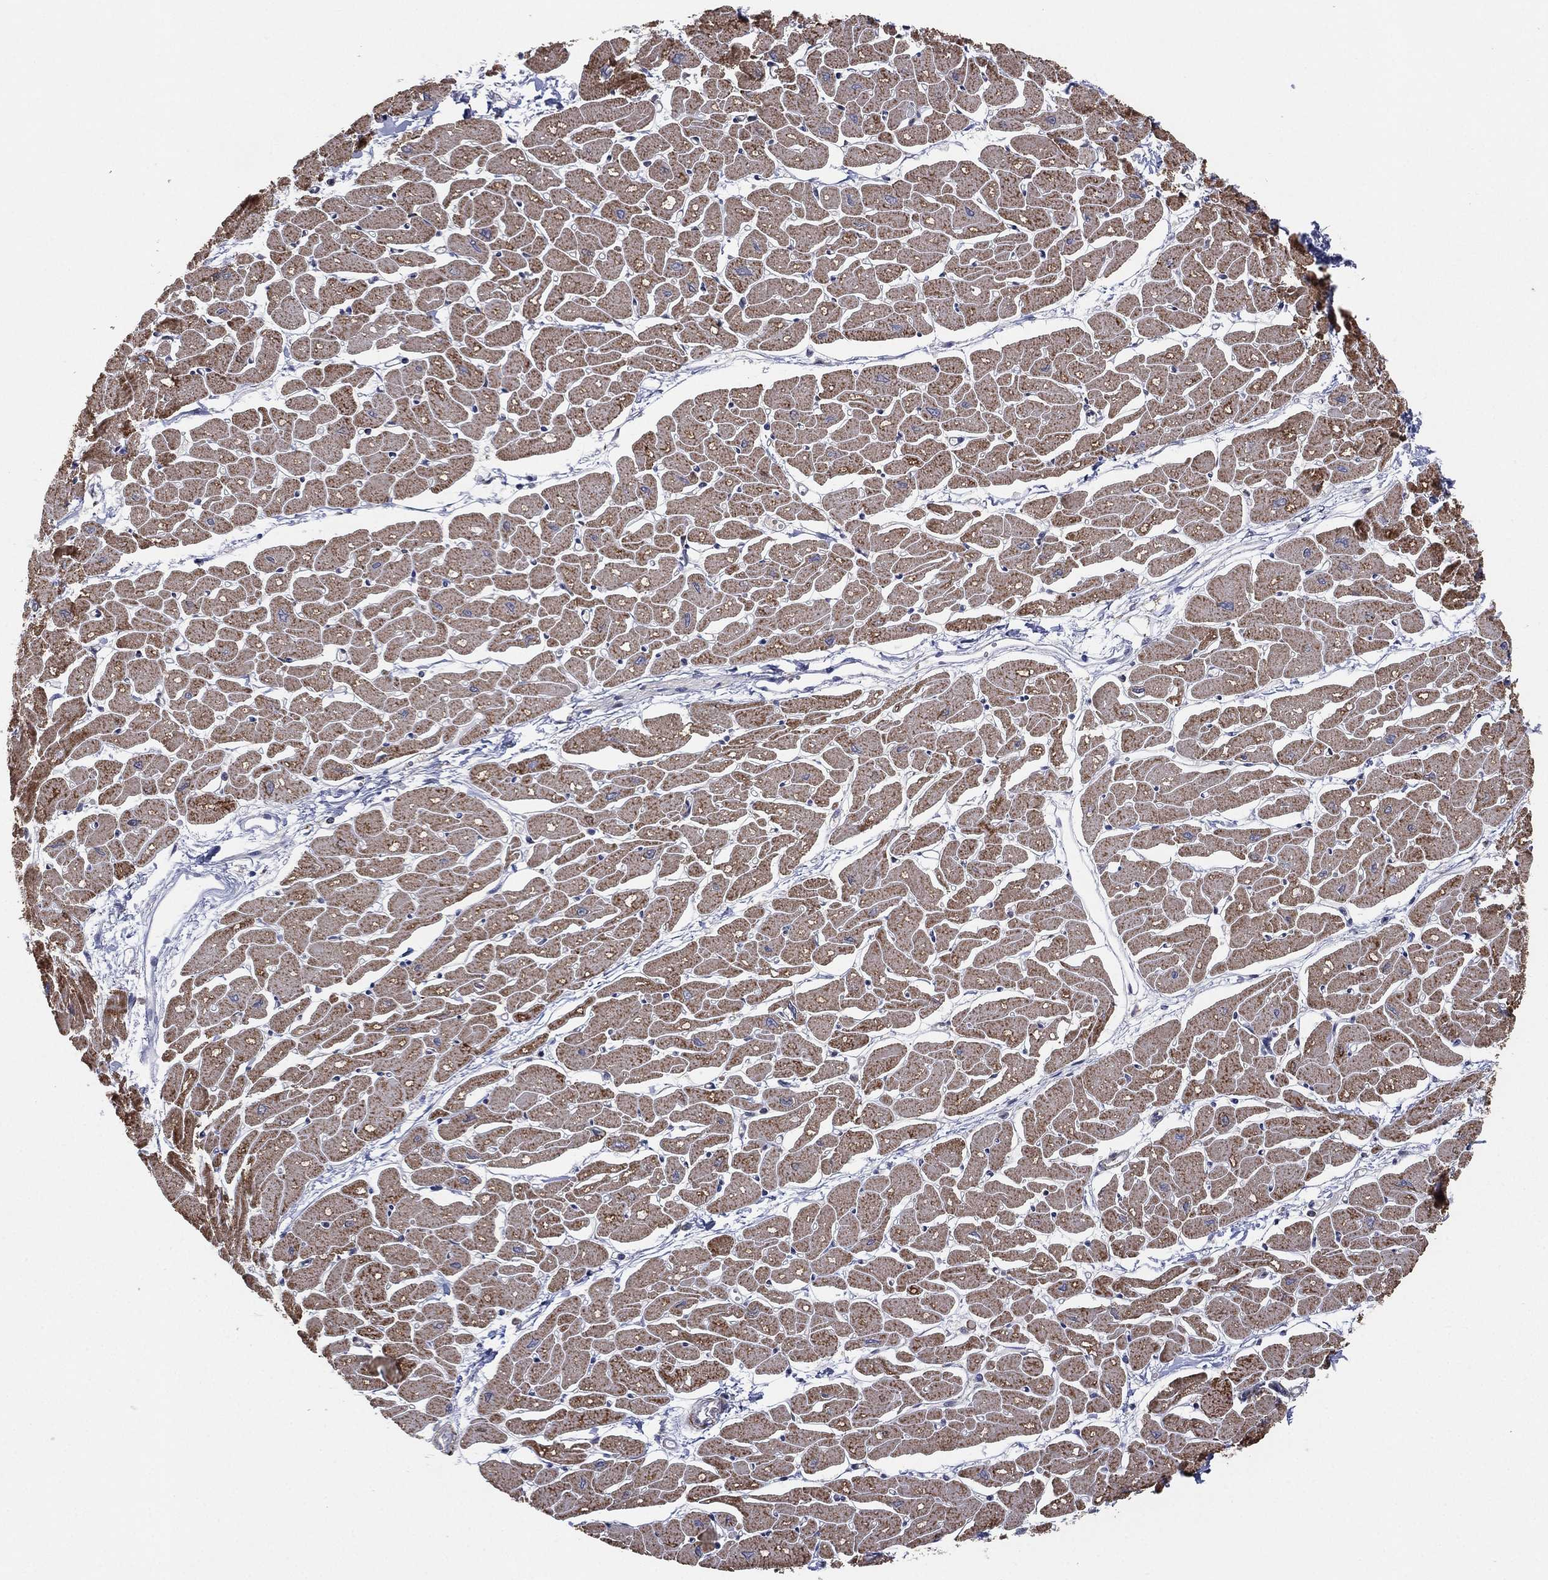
{"staining": {"intensity": "strong", "quantity": "25%-75%", "location": "cytoplasmic/membranous"}, "tissue": "heart muscle", "cell_type": "Cardiomyocytes", "image_type": "normal", "snomed": [{"axis": "morphology", "description": "Normal tissue, NOS"}, {"axis": "topography", "description": "Heart"}], "caption": "A photomicrograph of heart muscle stained for a protein displays strong cytoplasmic/membranous brown staining in cardiomyocytes. (DAB IHC, brown staining for protein, blue staining for nuclei).", "gene": "PSMG4", "patient": {"sex": "male", "age": 57}}